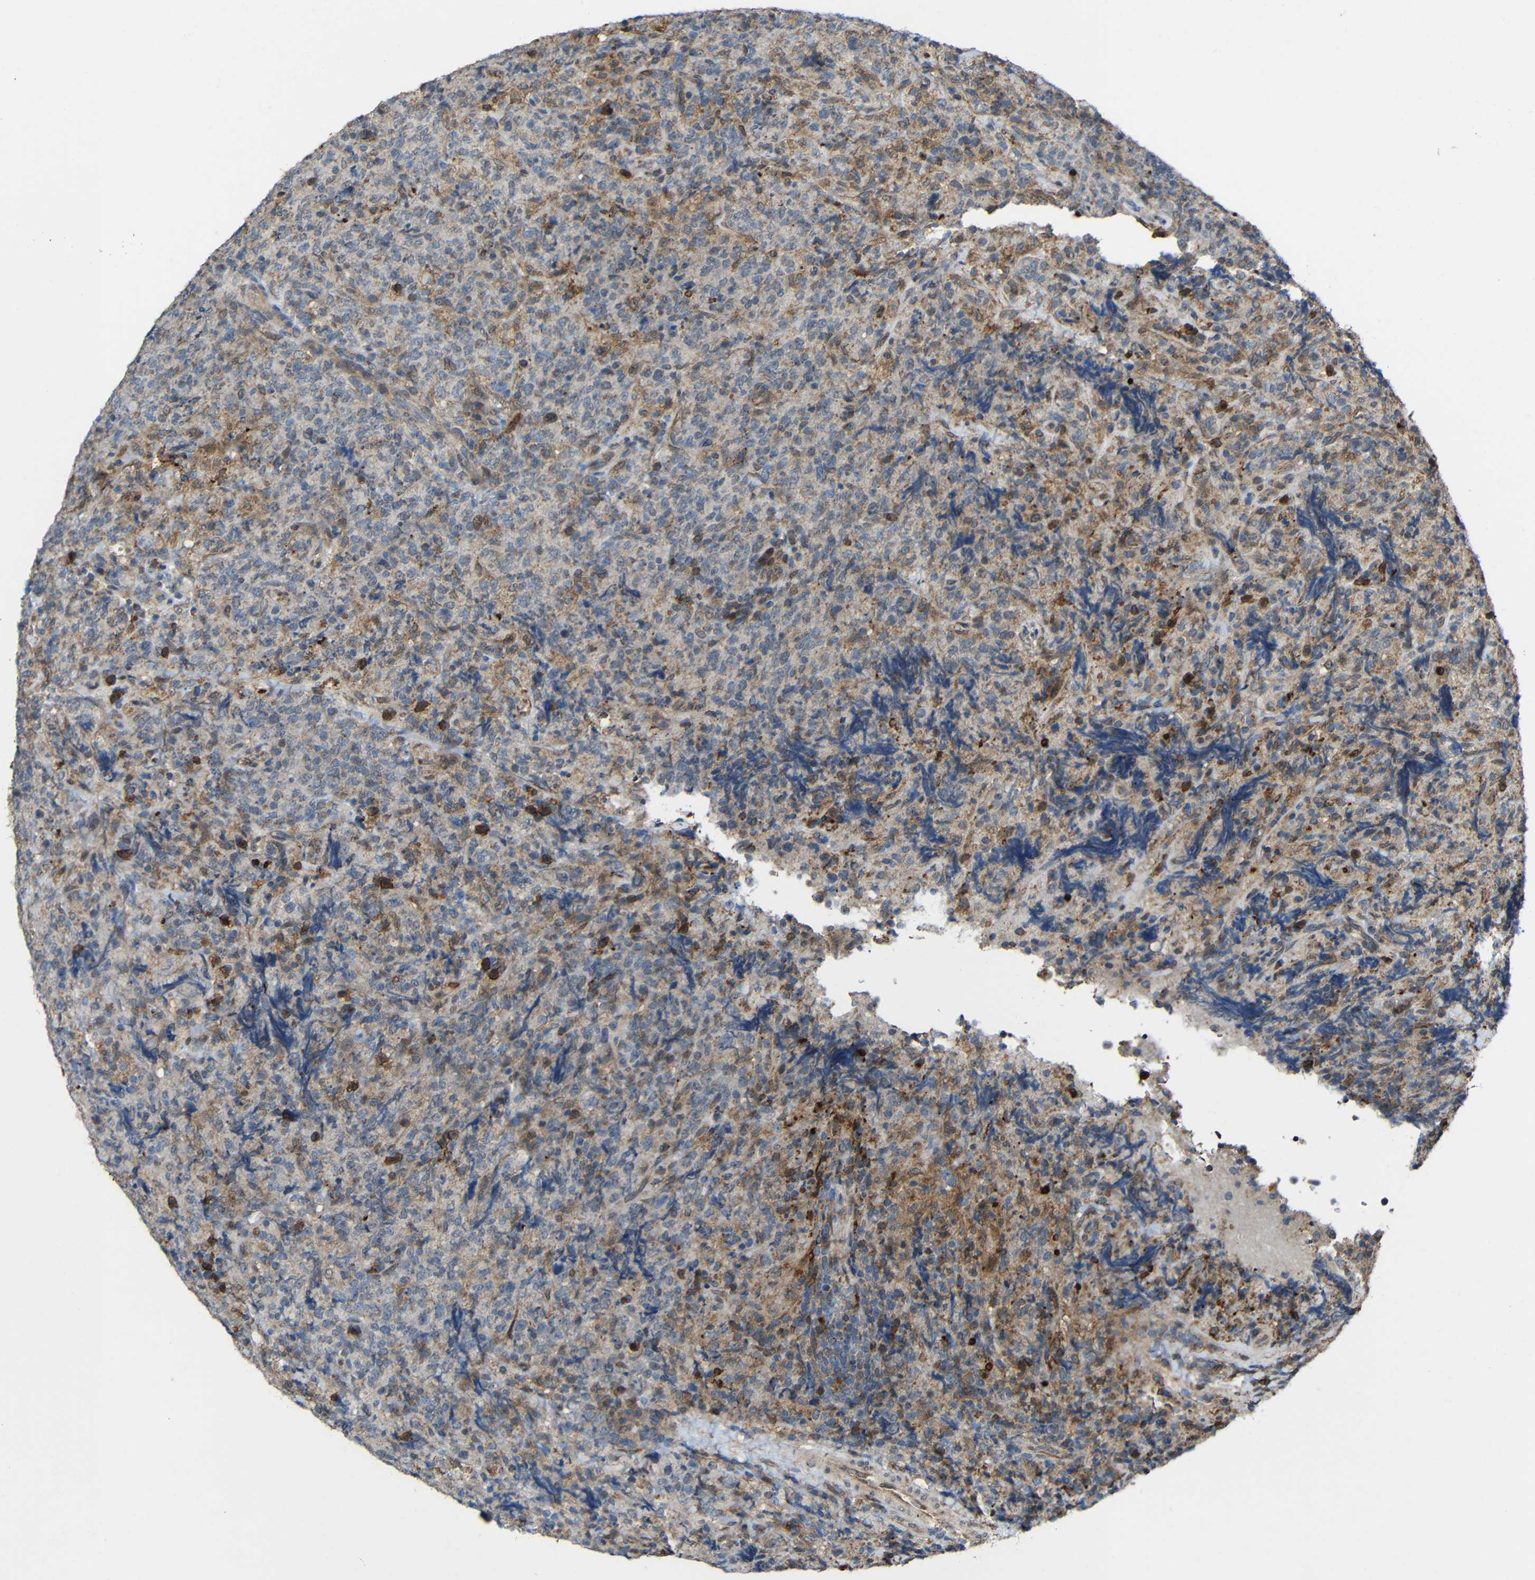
{"staining": {"intensity": "weak", "quantity": "25%-75%", "location": "cytoplasmic/membranous"}, "tissue": "lymphoma", "cell_type": "Tumor cells", "image_type": "cancer", "snomed": [{"axis": "morphology", "description": "Malignant lymphoma, non-Hodgkin's type, High grade"}, {"axis": "topography", "description": "Tonsil"}], "caption": "This is a micrograph of immunohistochemistry (IHC) staining of lymphoma, which shows weak positivity in the cytoplasmic/membranous of tumor cells.", "gene": "C1GALT1", "patient": {"sex": "female", "age": 36}}